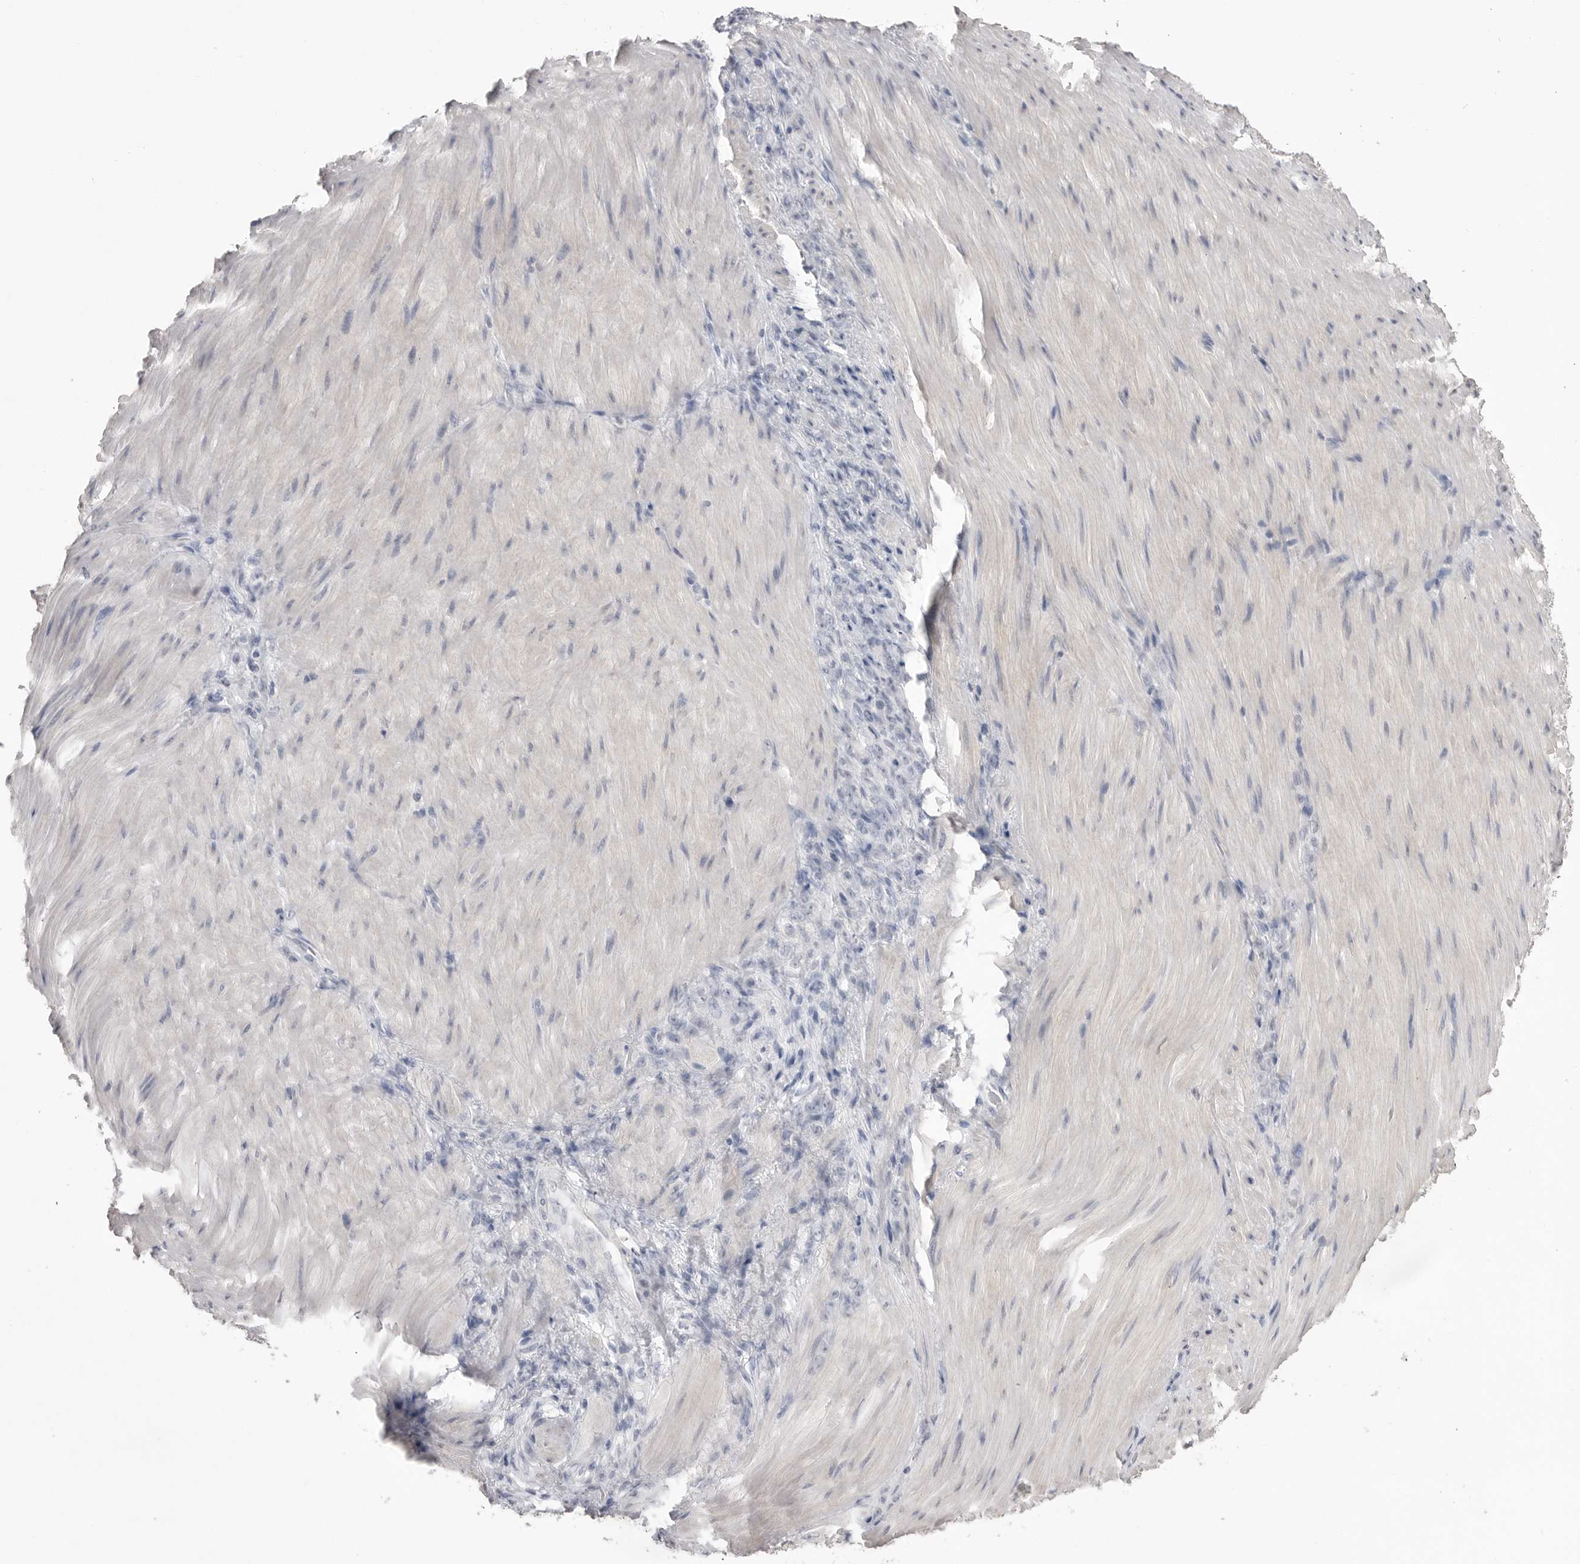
{"staining": {"intensity": "negative", "quantity": "none", "location": "none"}, "tissue": "stomach cancer", "cell_type": "Tumor cells", "image_type": "cancer", "snomed": [{"axis": "morphology", "description": "Normal tissue, NOS"}, {"axis": "morphology", "description": "Adenocarcinoma, NOS"}, {"axis": "topography", "description": "Stomach"}], "caption": "Immunohistochemistry image of neoplastic tissue: human stomach cancer stained with DAB shows no significant protein staining in tumor cells.", "gene": "ICAM5", "patient": {"sex": "male", "age": 82}}